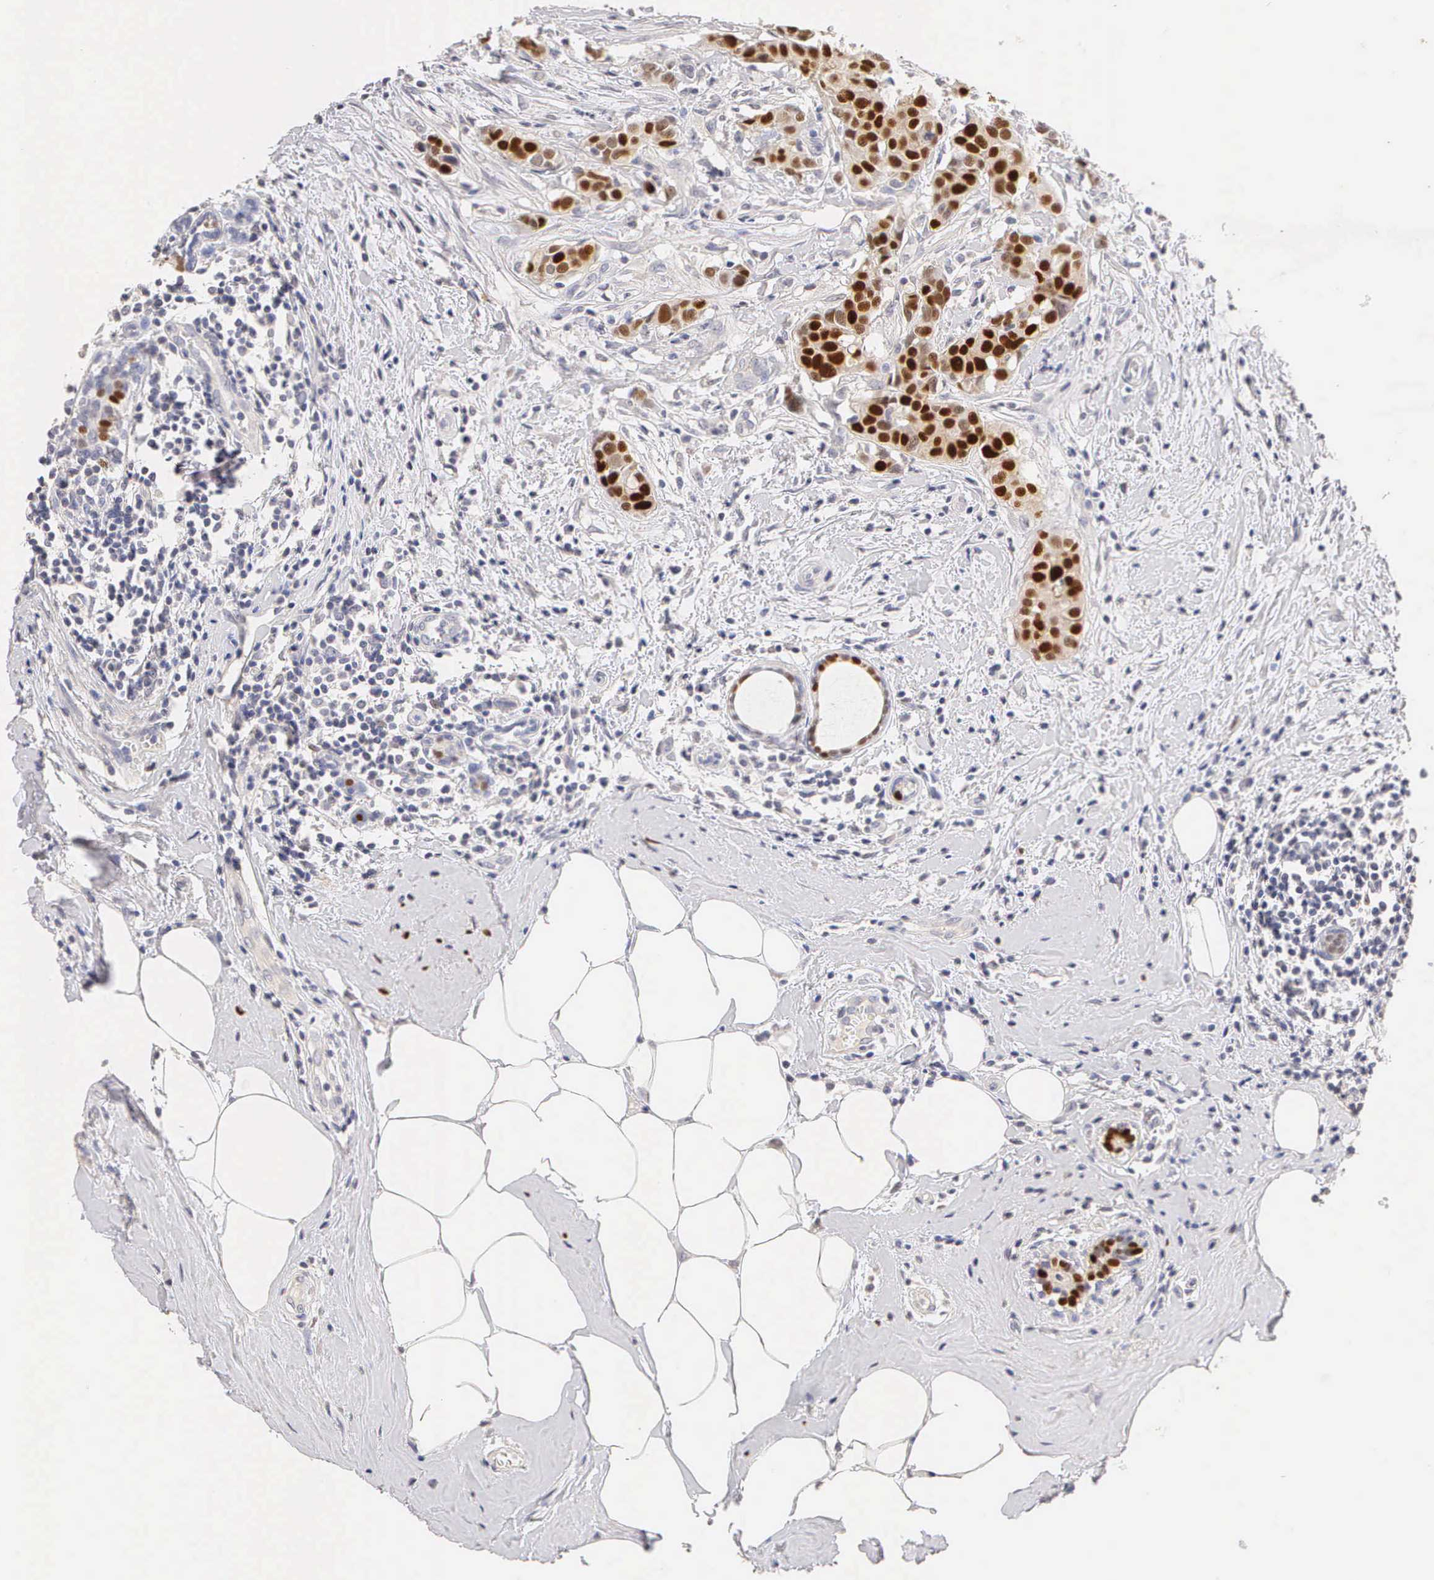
{"staining": {"intensity": "strong", "quantity": ">75%", "location": "nuclear"}, "tissue": "breast cancer", "cell_type": "Tumor cells", "image_type": "cancer", "snomed": [{"axis": "morphology", "description": "Duct carcinoma"}, {"axis": "topography", "description": "Breast"}], "caption": "Immunohistochemistry (IHC) photomicrograph of breast invasive ductal carcinoma stained for a protein (brown), which displays high levels of strong nuclear staining in about >75% of tumor cells.", "gene": "ESR1", "patient": {"sex": "female", "age": 55}}